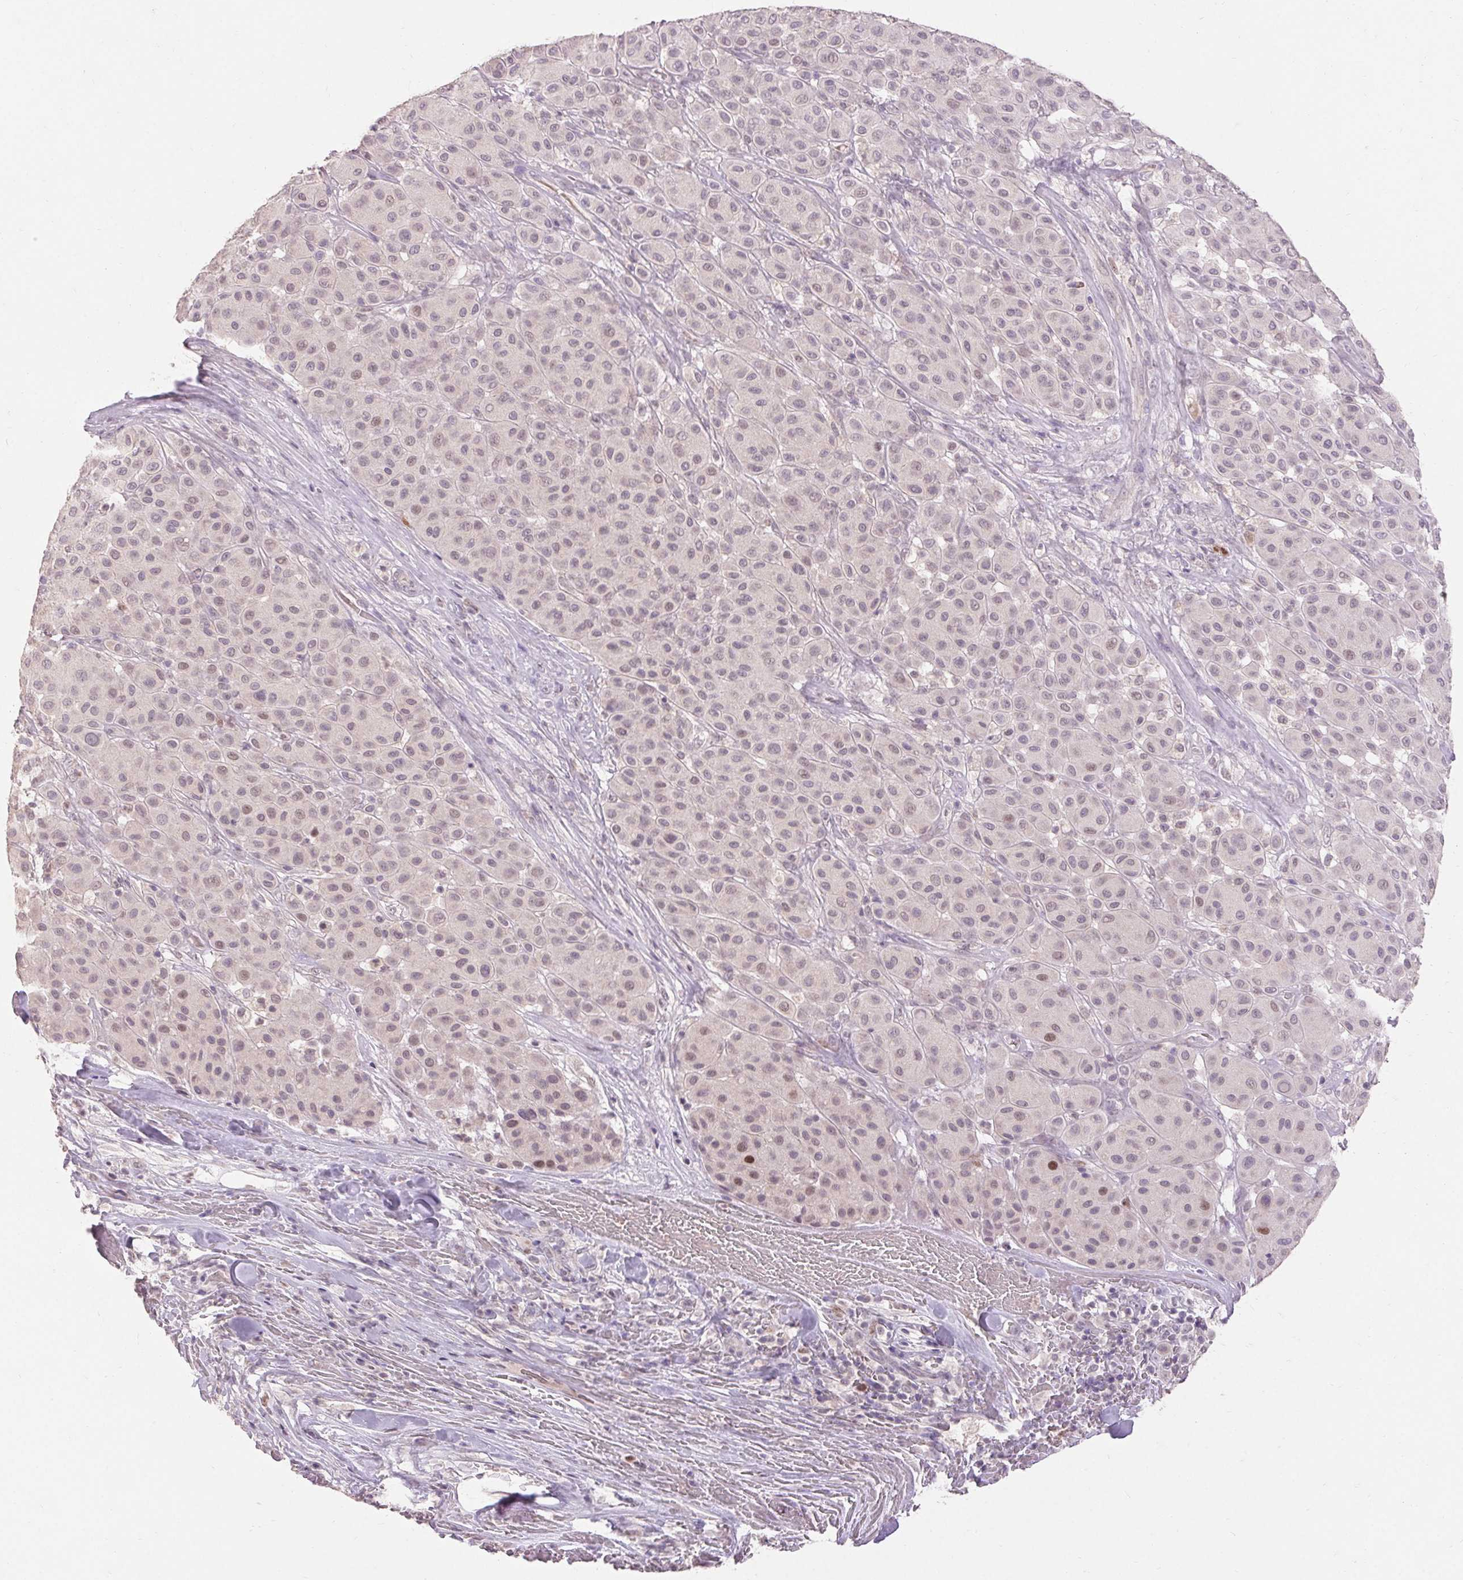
{"staining": {"intensity": "moderate", "quantity": "<25%", "location": "nuclear"}, "tissue": "melanoma", "cell_type": "Tumor cells", "image_type": "cancer", "snomed": [{"axis": "morphology", "description": "Malignant melanoma, Metastatic site"}, {"axis": "topography", "description": "Smooth muscle"}], "caption": "Immunohistochemistry (DAB) staining of human melanoma reveals moderate nuclear protein staining in approximately <25% of tumor cells.", "gene": "SKP2", "patient": {"sex": "male", "age": 41}}